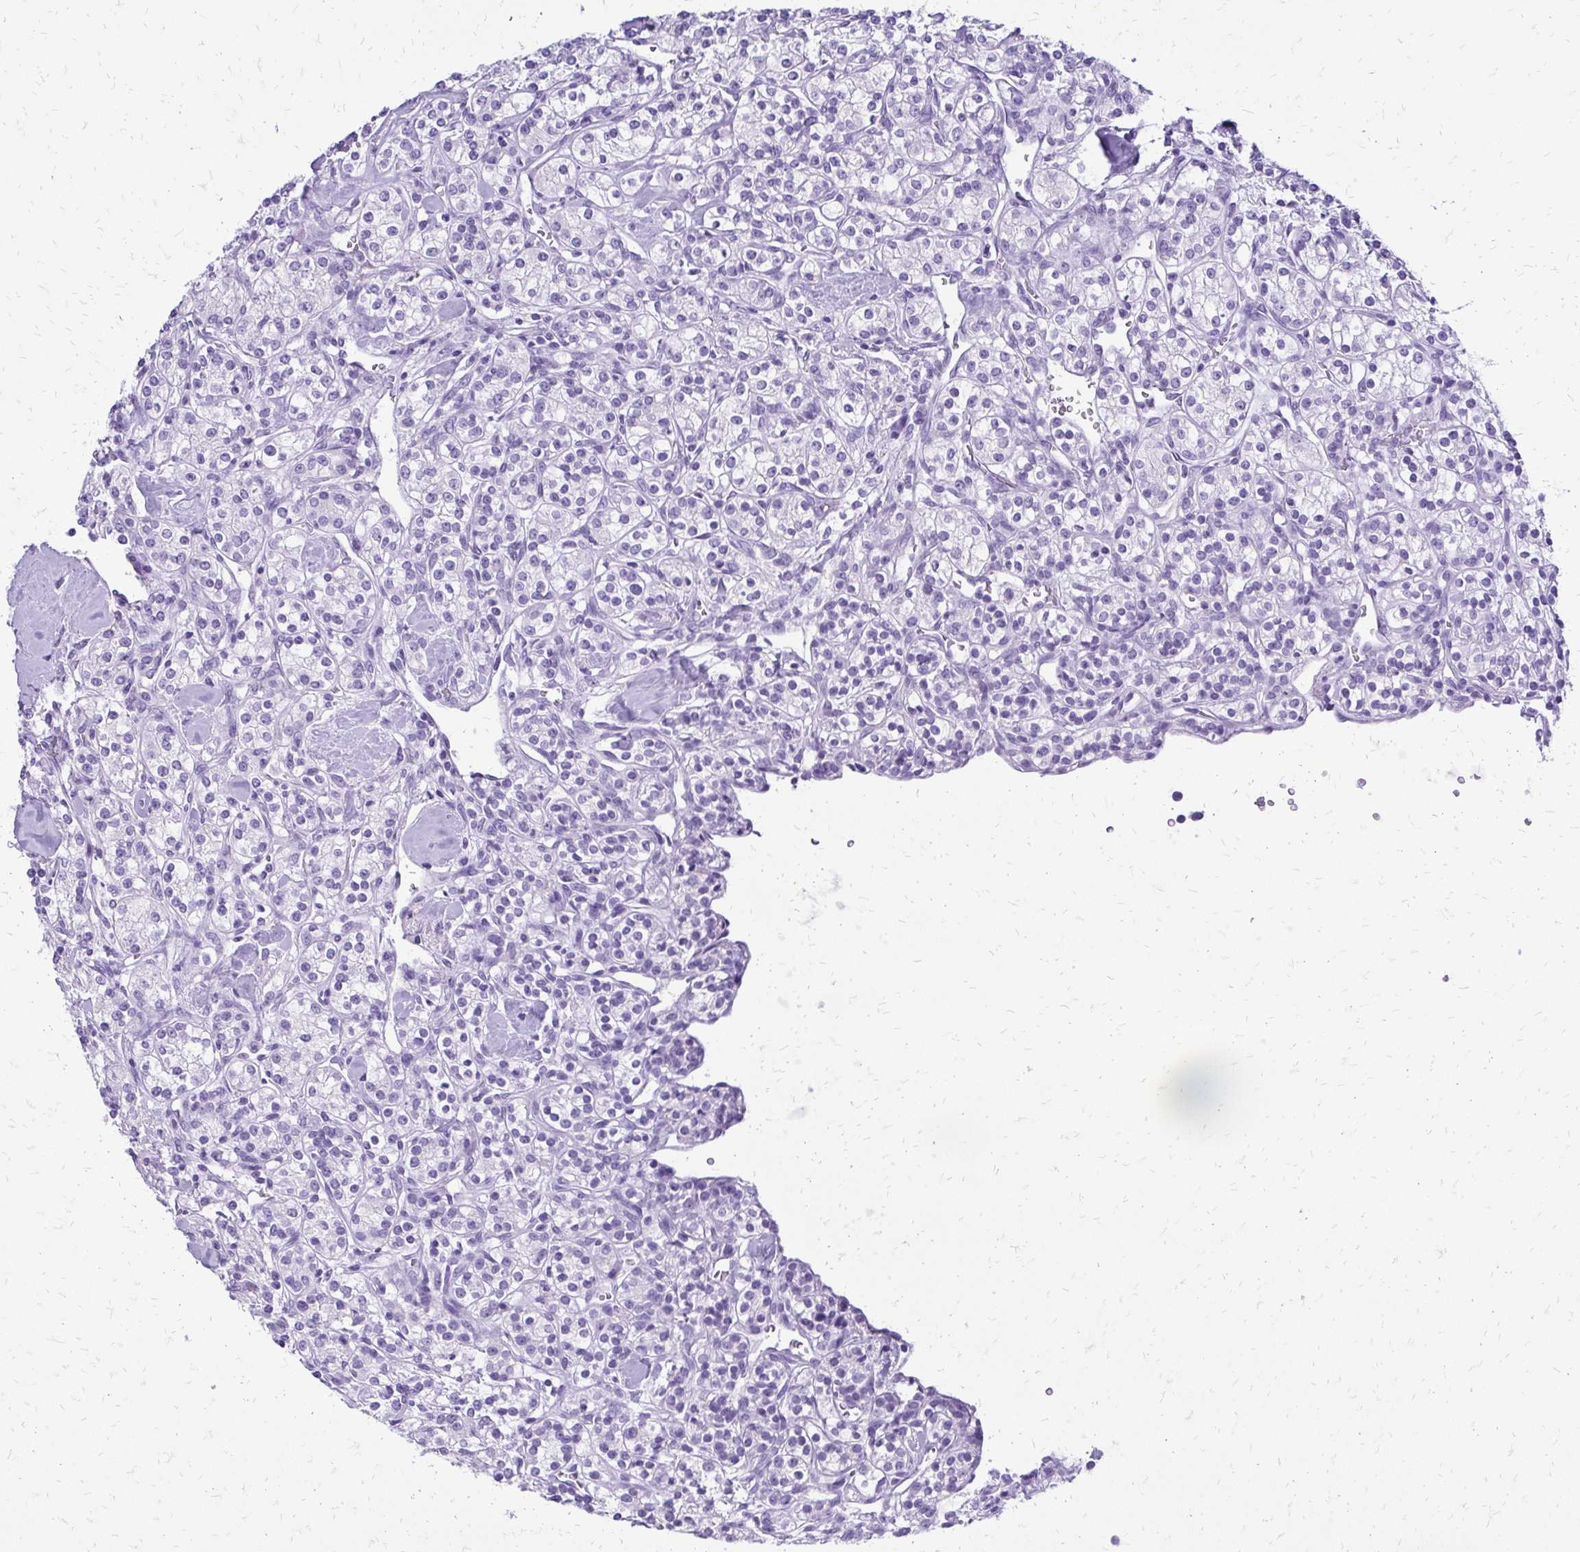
{"staining": {"intensity": "negative", "quantity": "none", "location": "none"}, "tissue": "renal cancer", "cell_type": "Tumor cells", "image_type": "cancer", "snomed": [{"axis": "morphology", "description": "Adenocarcinoma, NOS"}, {"axis": "topography", "description": "Kidney"}], "caption": "High magnification brightfield microscopy of renal adenocarcinoma stained with DAB (3,3'-diaminobenzidine) (brown) and counterstained with hematoxylin (blue): tumor cells show no significant expression.", "gene": "SLC32A1", "patient": {"sex": "male", "age": 77}}